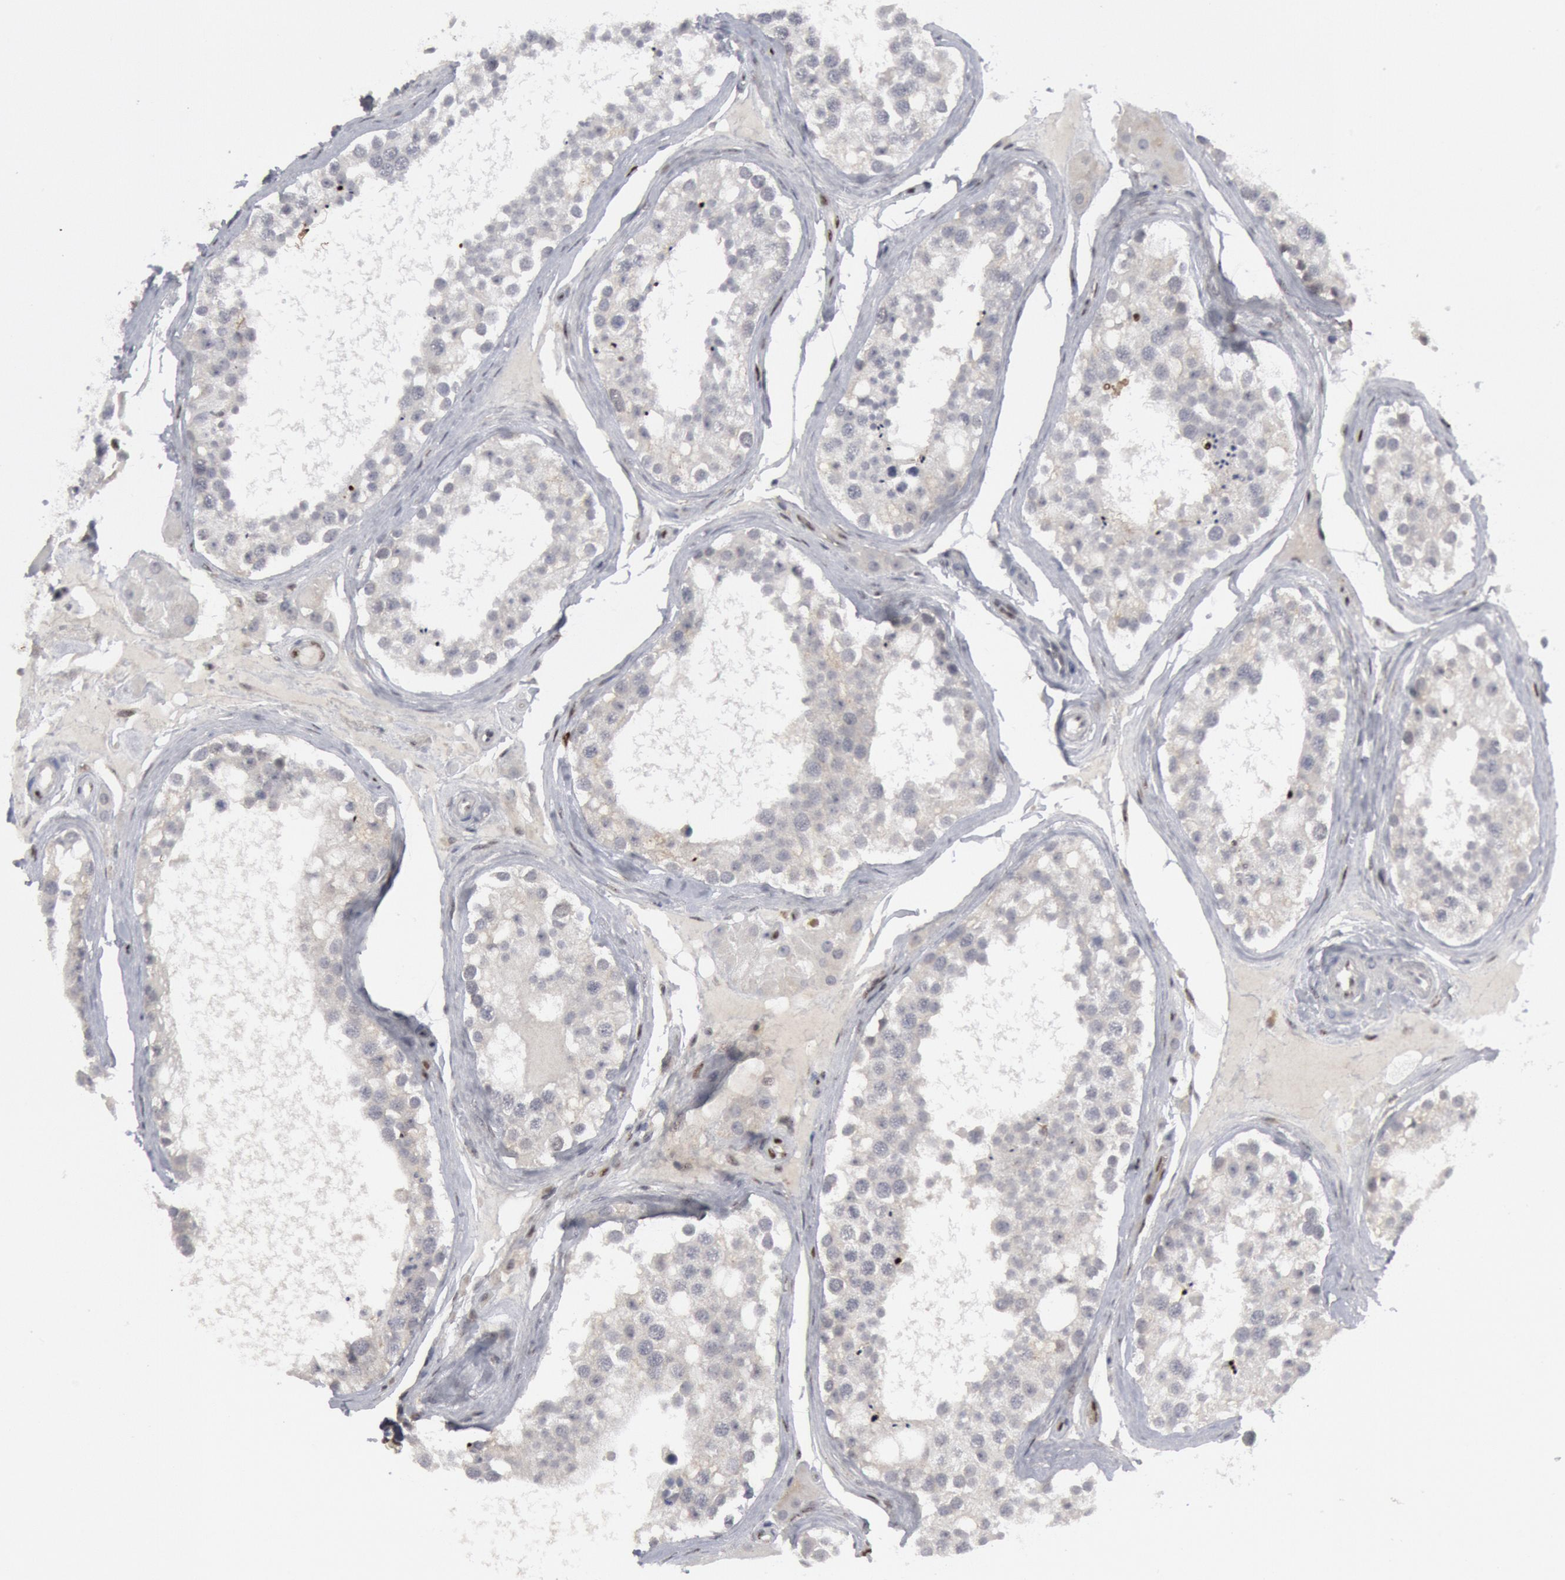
{"staining": {"intensity": "negative", "quantity": "none", "location": "none"}, "tissue": "testis", "cell_type": "Cells in seminiferous ducts", "image_type": "normal", "snomed": [{"axis": "morphology", "description": "Normal tissue, NOS"}, {"axis": "topography", "description": "Testis"}], "caption": "Micrograph shows no significant protein staining in cells in seminiferous ducts of unremarkable testis. Brightfield microscopy of immunohistochemistry stained with DAB (3,3'-diaminobenzidine) (brown) and hematoxylin (blue), captured at high magnification.", "gene": "FOXO1", "patient": {"sex": "male", "age": 68}}